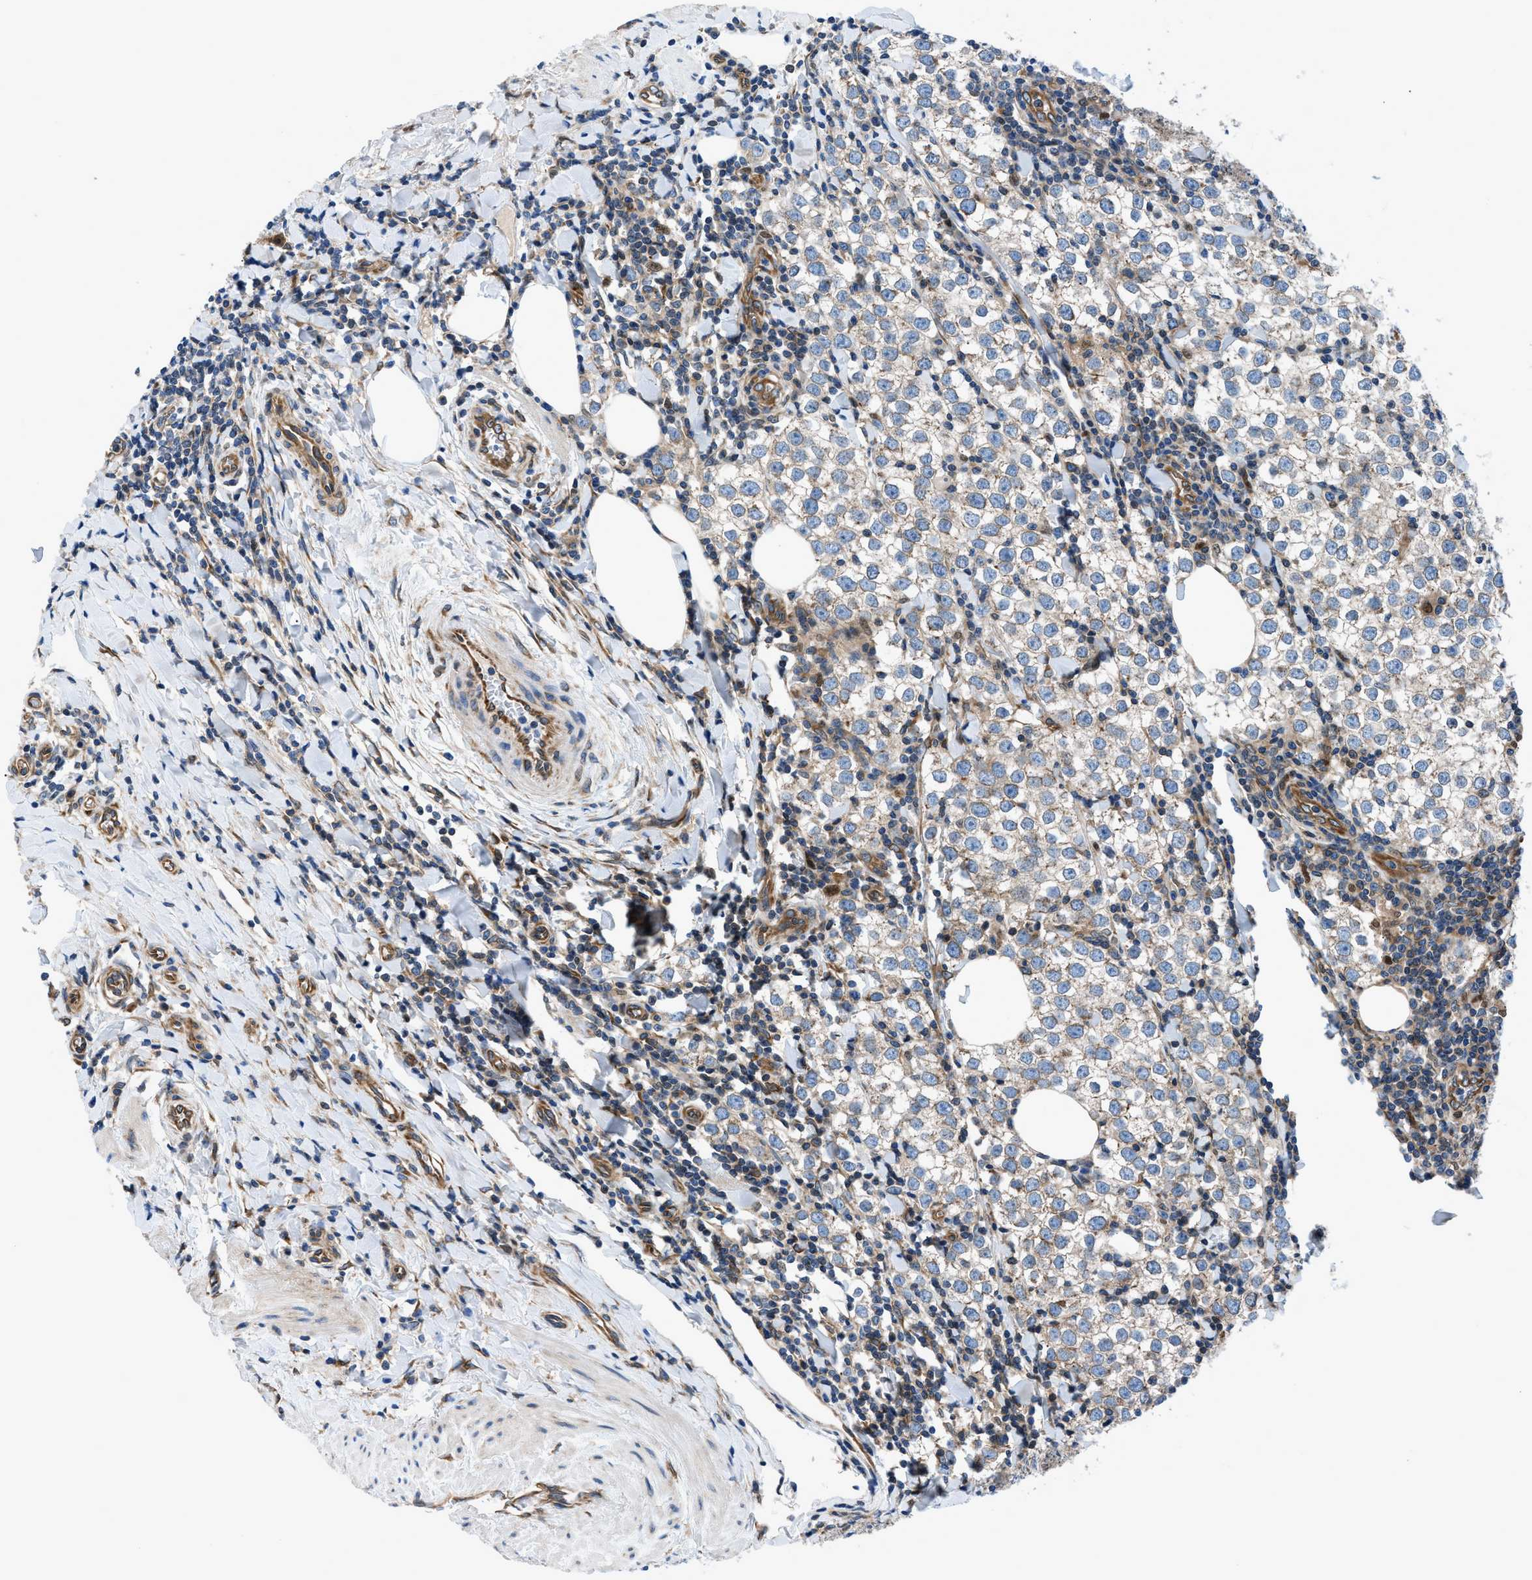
{"staining": {"intensity": "weak", "quantity": "<25%", "location": "cytoplasmic/membranous"}, "tissue": "testis cancer", "cell_type": "Tumor cells", "image_type": "cancer", "snomed": [{"axis": "morphology", "description": "Seminoma, NOS"}, {"axis": "morphology", "description": "Carcinoma, Embryonal, NOS"}, {"axis": "topography", "description": "Testis"}], "caption": "DAB (3,3'-diaminobenzidine) immunohistochemical staining of human testis seminoma shows no significant expression in tumor cells.", "gene": "DMAC1", "patient": {"sex": "male", "age": 36}}